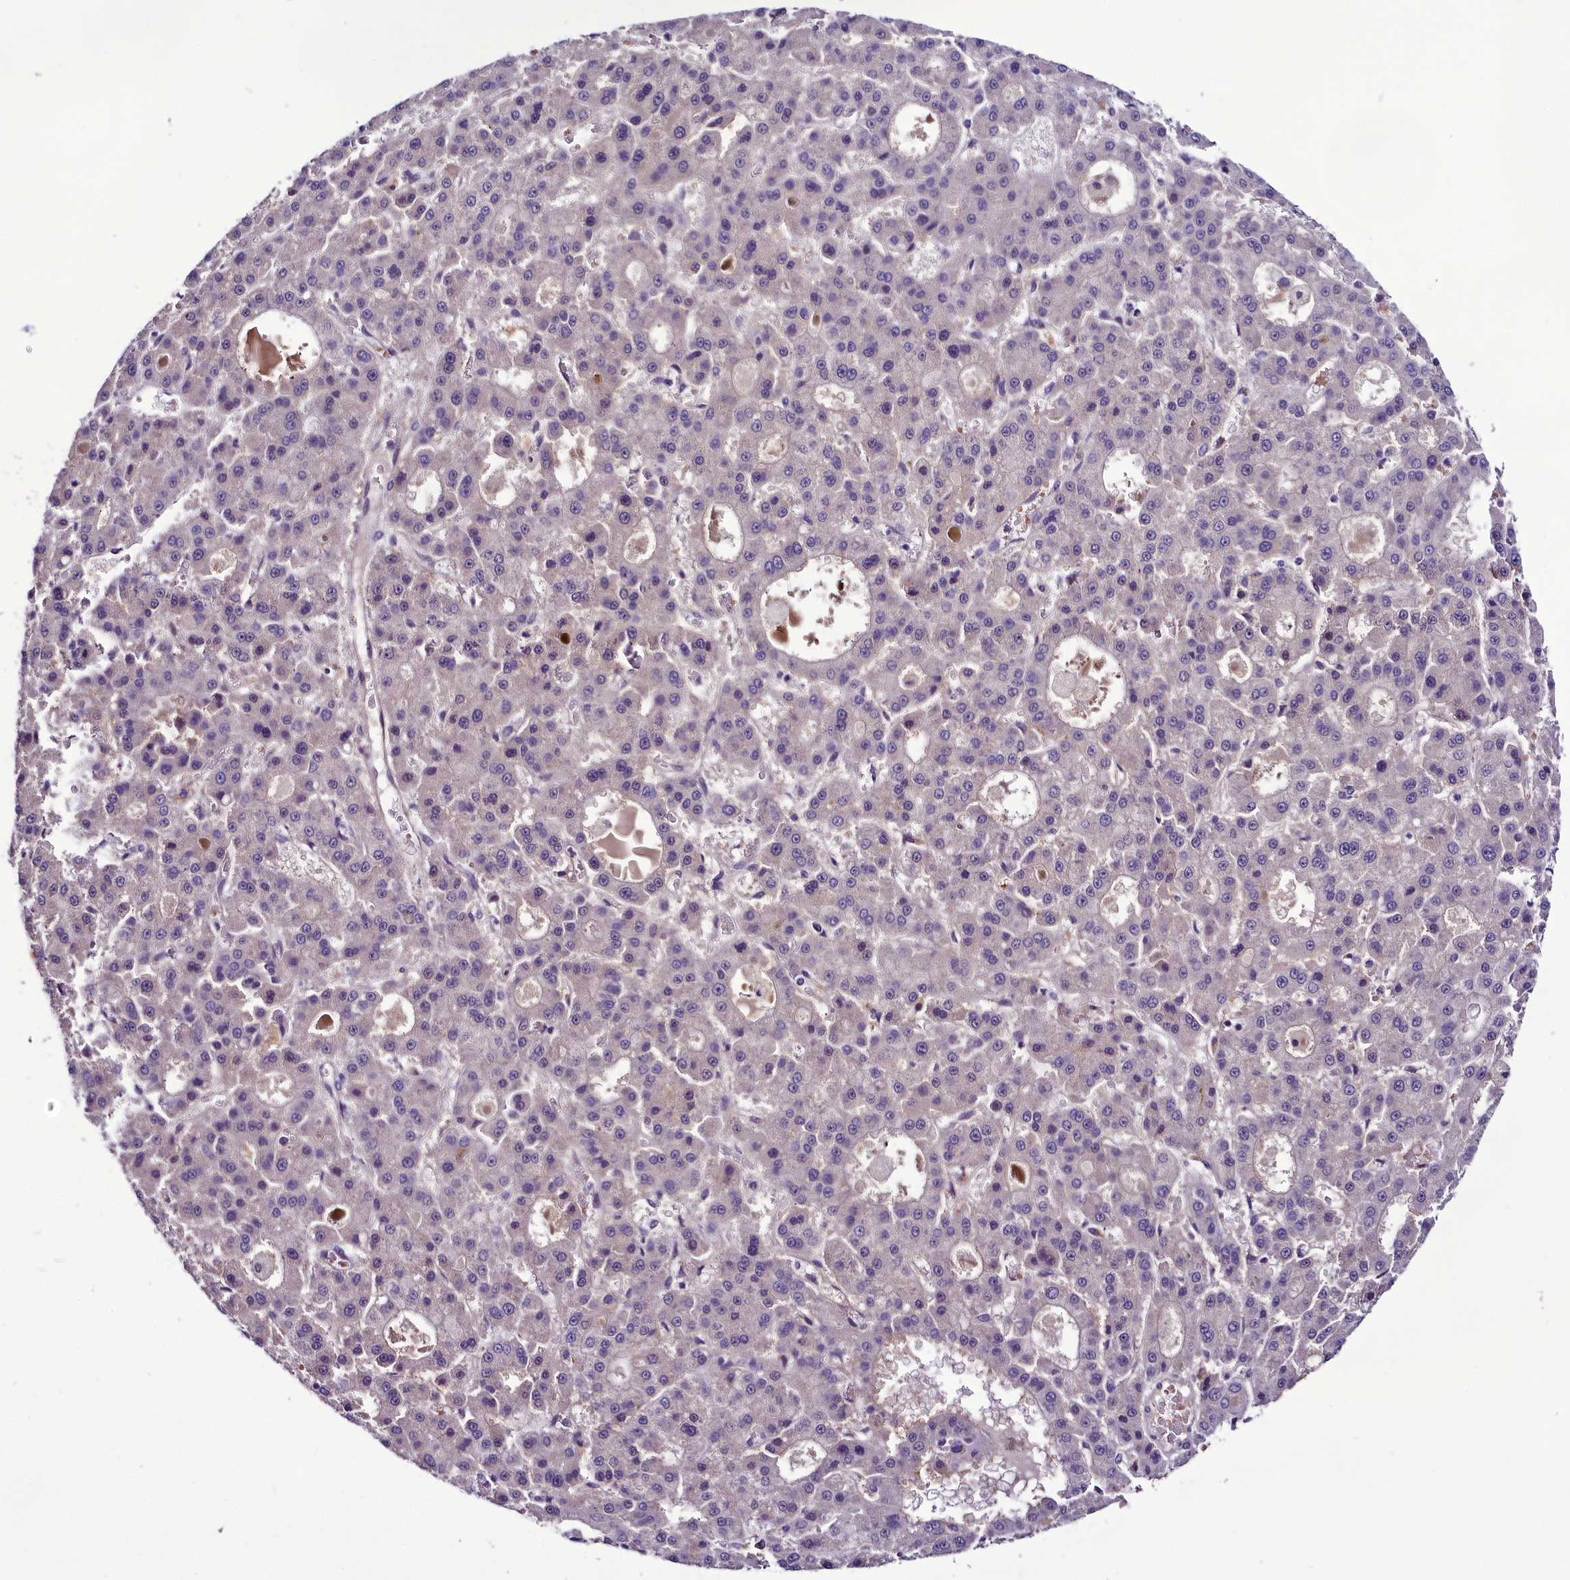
{"staining": {"intensity": "negative", "quantity": "none", "location": "none"}, "tissue": "liver cancer", "cell_type": "Tumor cells", "image_type": "cancer", "snomed": [{"axis": "morphology", "description": "Carcinoma, Hepatocellular, NOS"}, {"axis": "topography", "description": "Liver"}], "caption": "Liver cancer (hepatocellular carcinoma) stained for a protein using immunohistochemistry (IHC) exhibits no positivity tumor cells.", "gene": "C9orf40", "patient": {"sex": "male", "age": 70}}